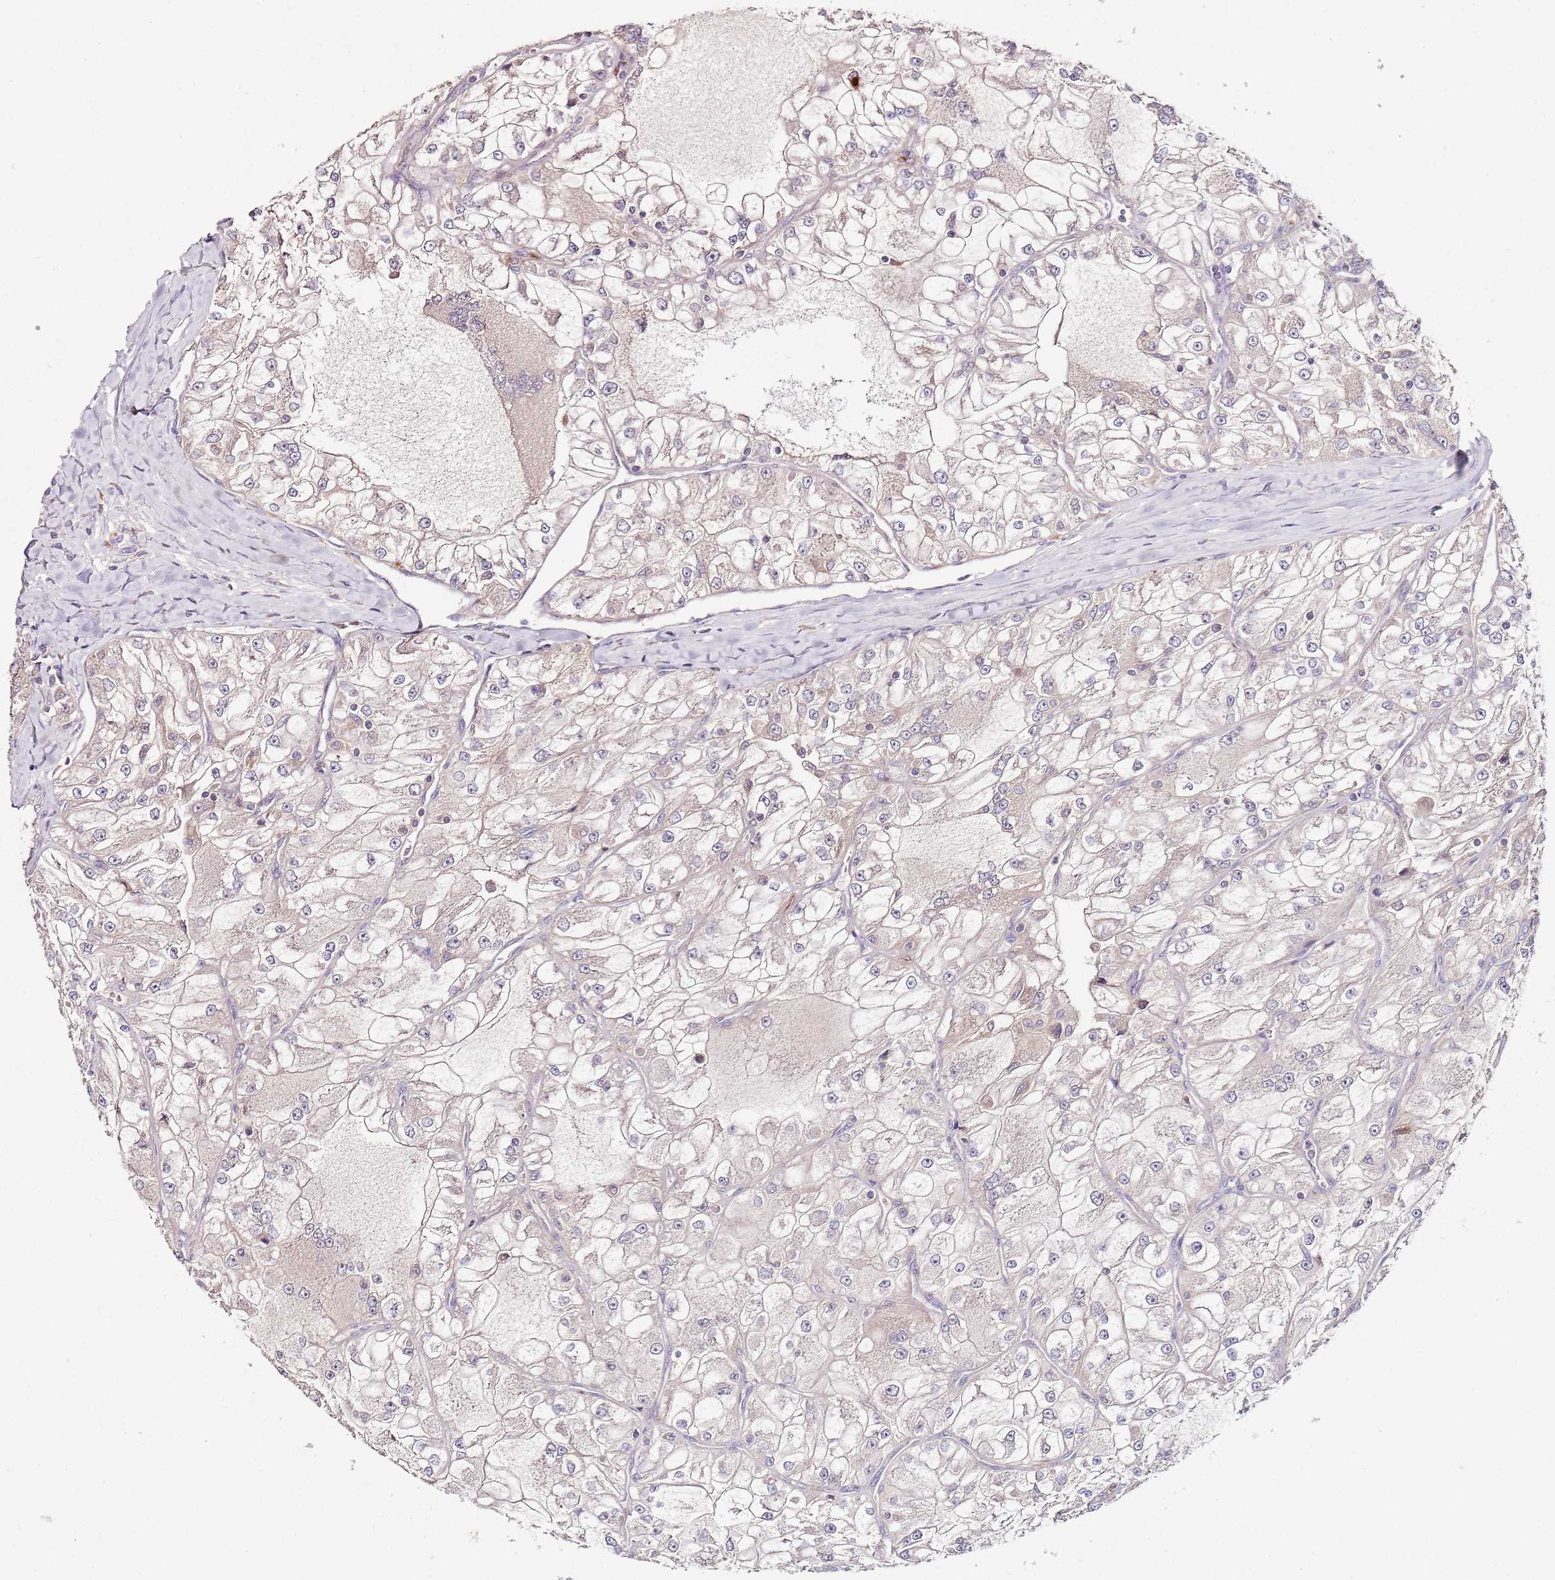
{"staining": {"intensity": "weak", "quantity": "<25%", "location": "cytoplasmic/membranous"}, "tissue": "renal cancer", "cell_type": "Tumor cells", "image_type": "cancer", "snomed": [{"axis": "morphology", "description": "Adenocarcinoma, NOS"}, {"axis": "topography", "description": "Kidney"}], "caption": "Human renal cancer stained for a protein using immunohistochemistry exhibits no staining in tumor cells.", "gene": "NRDE2", "patient": {"sex": "female", "age": 72}}